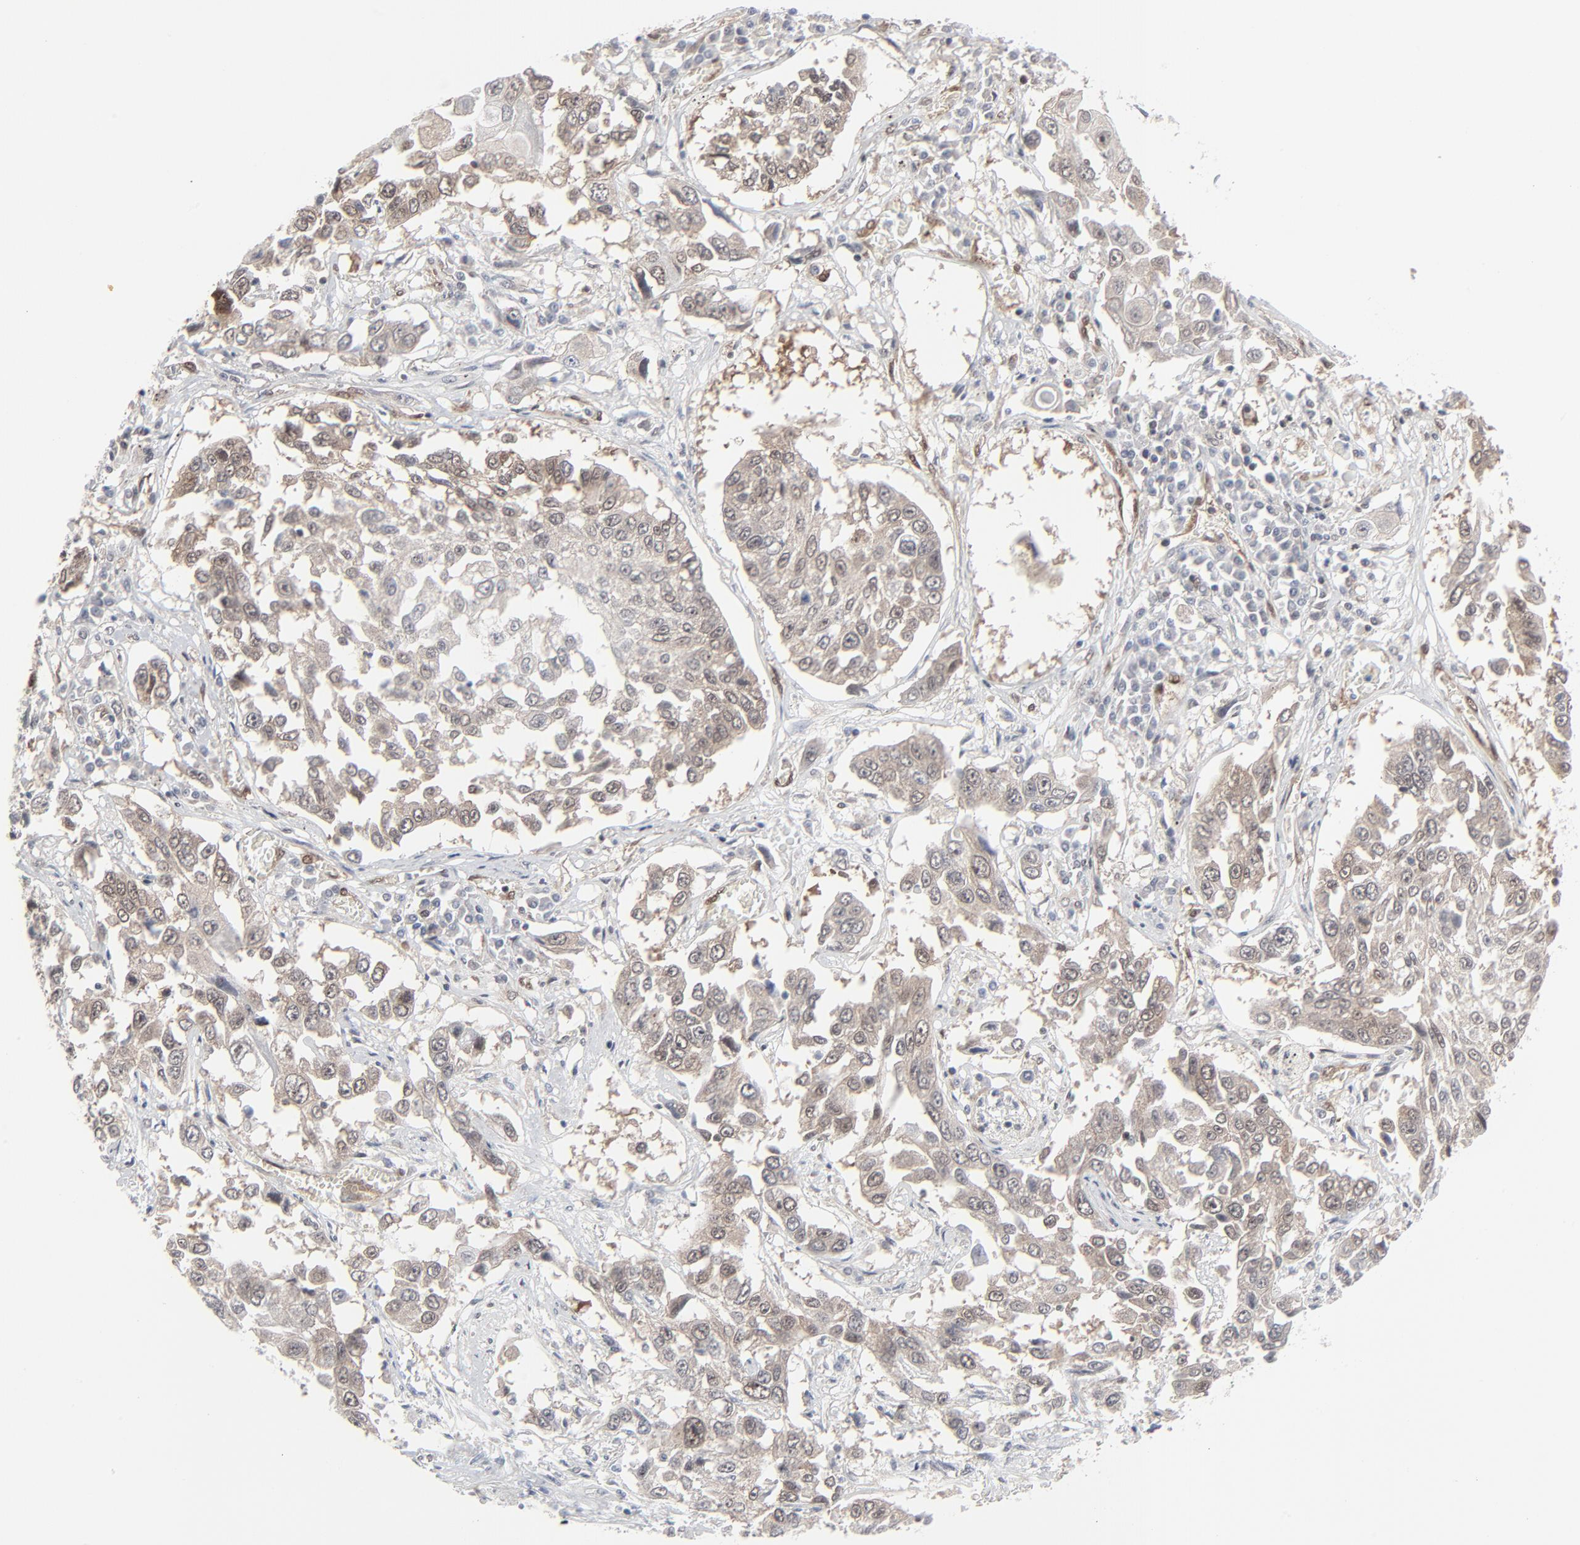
{"staining": {"intensity": "weak", "quantity": "25%-75%", "location": "cytoplasmic/membranous,nuclear"}, "tissue": "lung cancer", "cell_type": "Tumor cells", "image_type": "cancer", "snomed": [{"axis": "morphology", "description": "Squamous cell carcinoma, NOS"}, {"axis": "topography", "description": "Lung"}], "caption": "This micrograph shows lung squamous cell carcinoma stained with immunohistochemistry (IHC) to label a protein in brown. The cytoplasmic/membranous and nuclear of tumor cells show weak positivity for the protein. Nuclei are counter-stained blue.", "gene": "AKT1", "patient": {"sex": "male", "age": 71}}